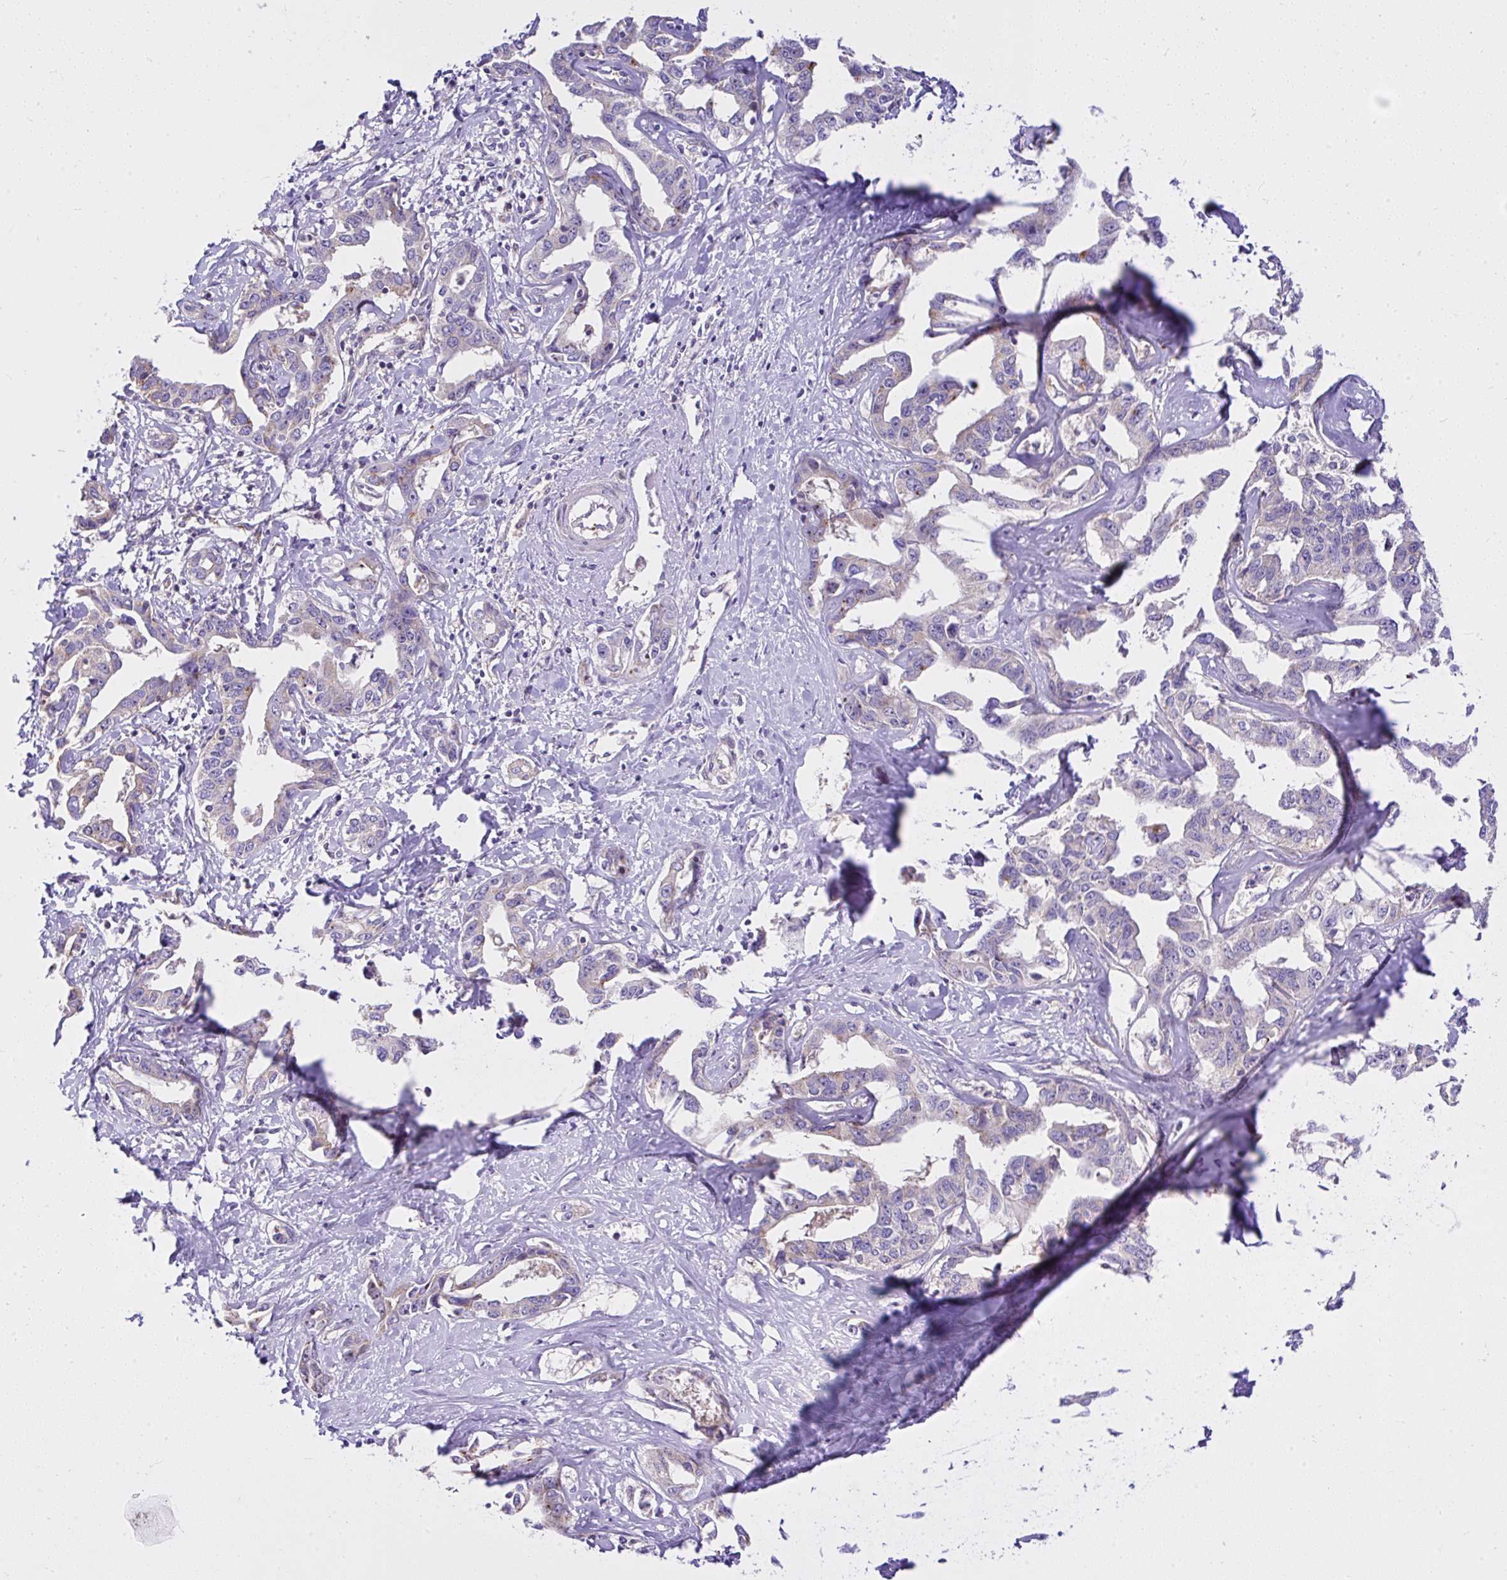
{"staining": {"intensity": "weak", "quantity": "<25%", "location": "cytoplasmic/membranous"}, "tissue": "liver cancer", "cell_type": "Tumor cells", "image_type": "cancer", "snomed": [{"axis": "morphology", "description": "Cholangiocarcinoma"}, {"axis": "topography", "description": "Liver"}], "caption": "Tumor cells are negative for brown protein staining in liver cholangiocarcinoma. (Stains: DAB (3,3'-diaminobenzidine) immunohistochemistry (IHC) with hematoxylin counter stain, Microscopy: brightfield microscopy at high magnification).", "gene": "CCDC142", "patient": {"sex": "male", "age": 59}}